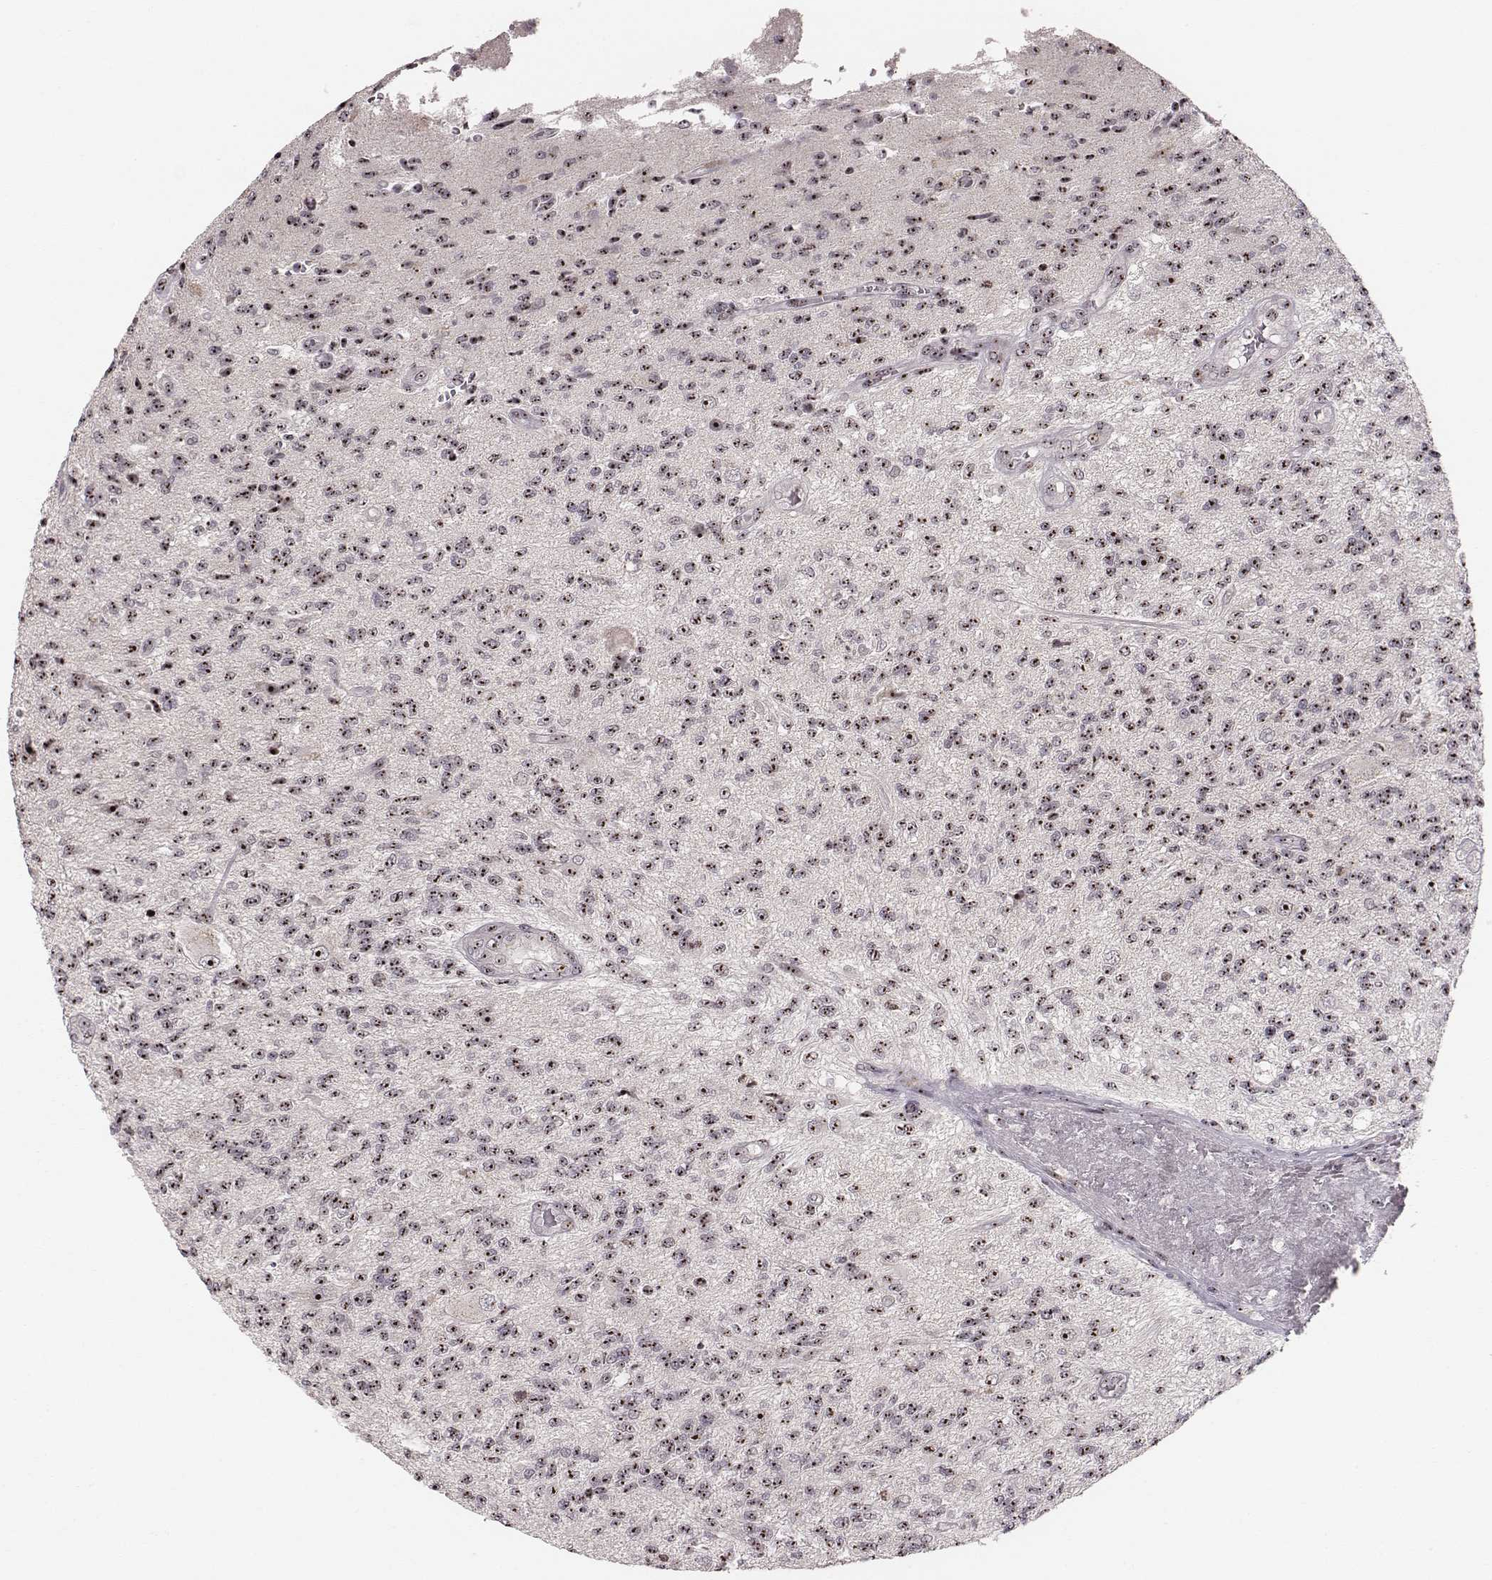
{"staining": {"intensity": "moderate", "quantity": ">75%", "location": "nuclear"}, "tissue": "glioma", "cell_type": "Tumor cells", "image_type": "cancer", "snomed": [{"axis": "morphology", "description": "Glioma, malignant, High grade"}, {"axis": "topography", "description": "Brain"}], "caption": "The immunohistochemical stain shows moderate nuclear expression in tumor cells of malignant glioma (high-grade) tissue. (Brightfield microscopy of DAB IHC at high magnification).", "gene": "NOP56", "patient": {"sex": "male", "age": 56}}